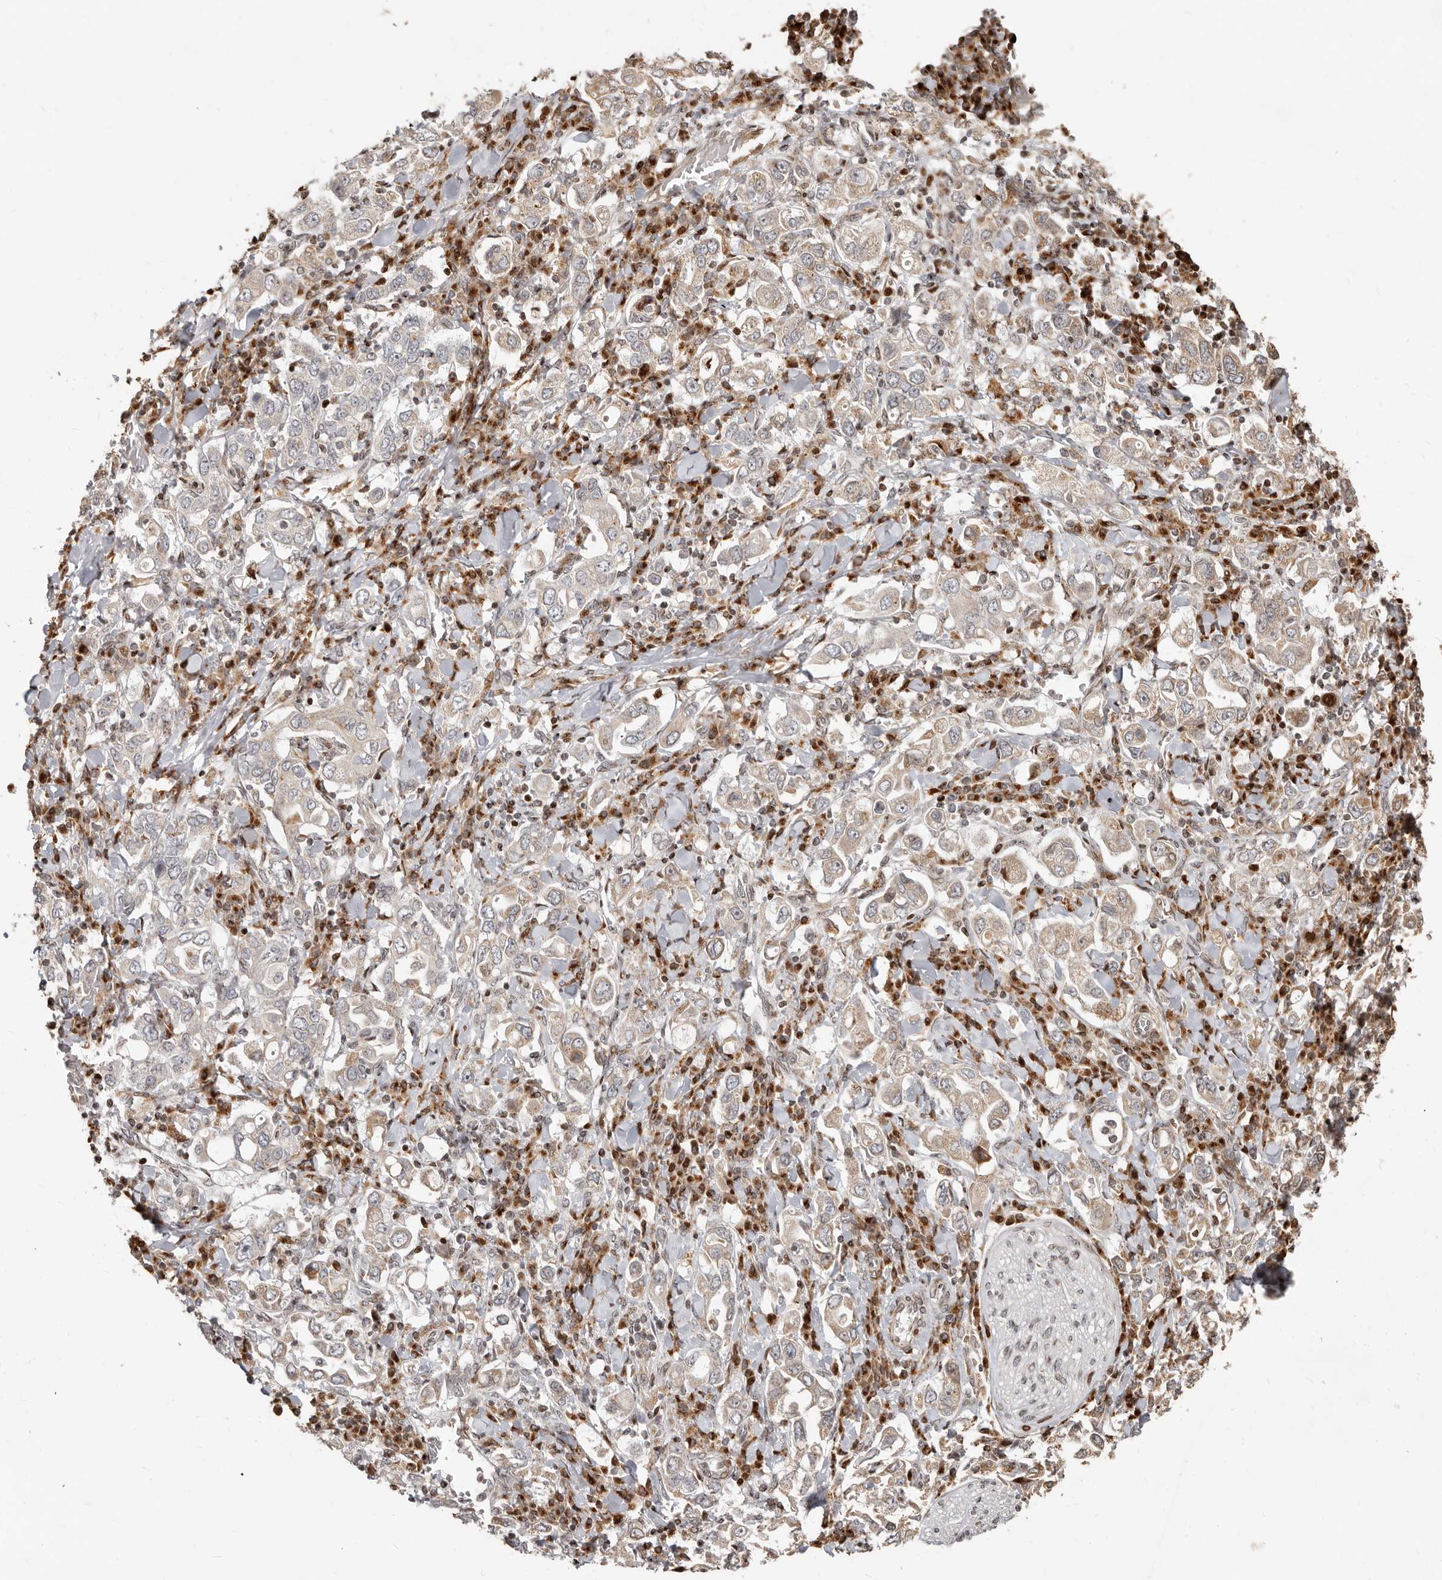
{"staining": {"intensity": "weak", "quantity": "25%-75%", "location": "cytoplasmic/membranous,nuclear"}, "tissue": "stomach cancer", "cell_type": "Tumor cells", "image_type": "cancer", "snomed": [{"axis": "morphology", "description": "Adenocarcinoma, NOS"}, {"axis": "topography", "description": "Stomach, upper"}], "caption": "Immunohistochemical staining of human stomach cancer (adenocarcinoma) reveals weak cytoplasmic/membranous and nuclear protein expression in about 25%-75% of tumor cells. (brown staining indicates protein expression, while blue staining denotes nuclei).", "gene": "TRIM4", "patient": {"sex": "male", "age": 62}}